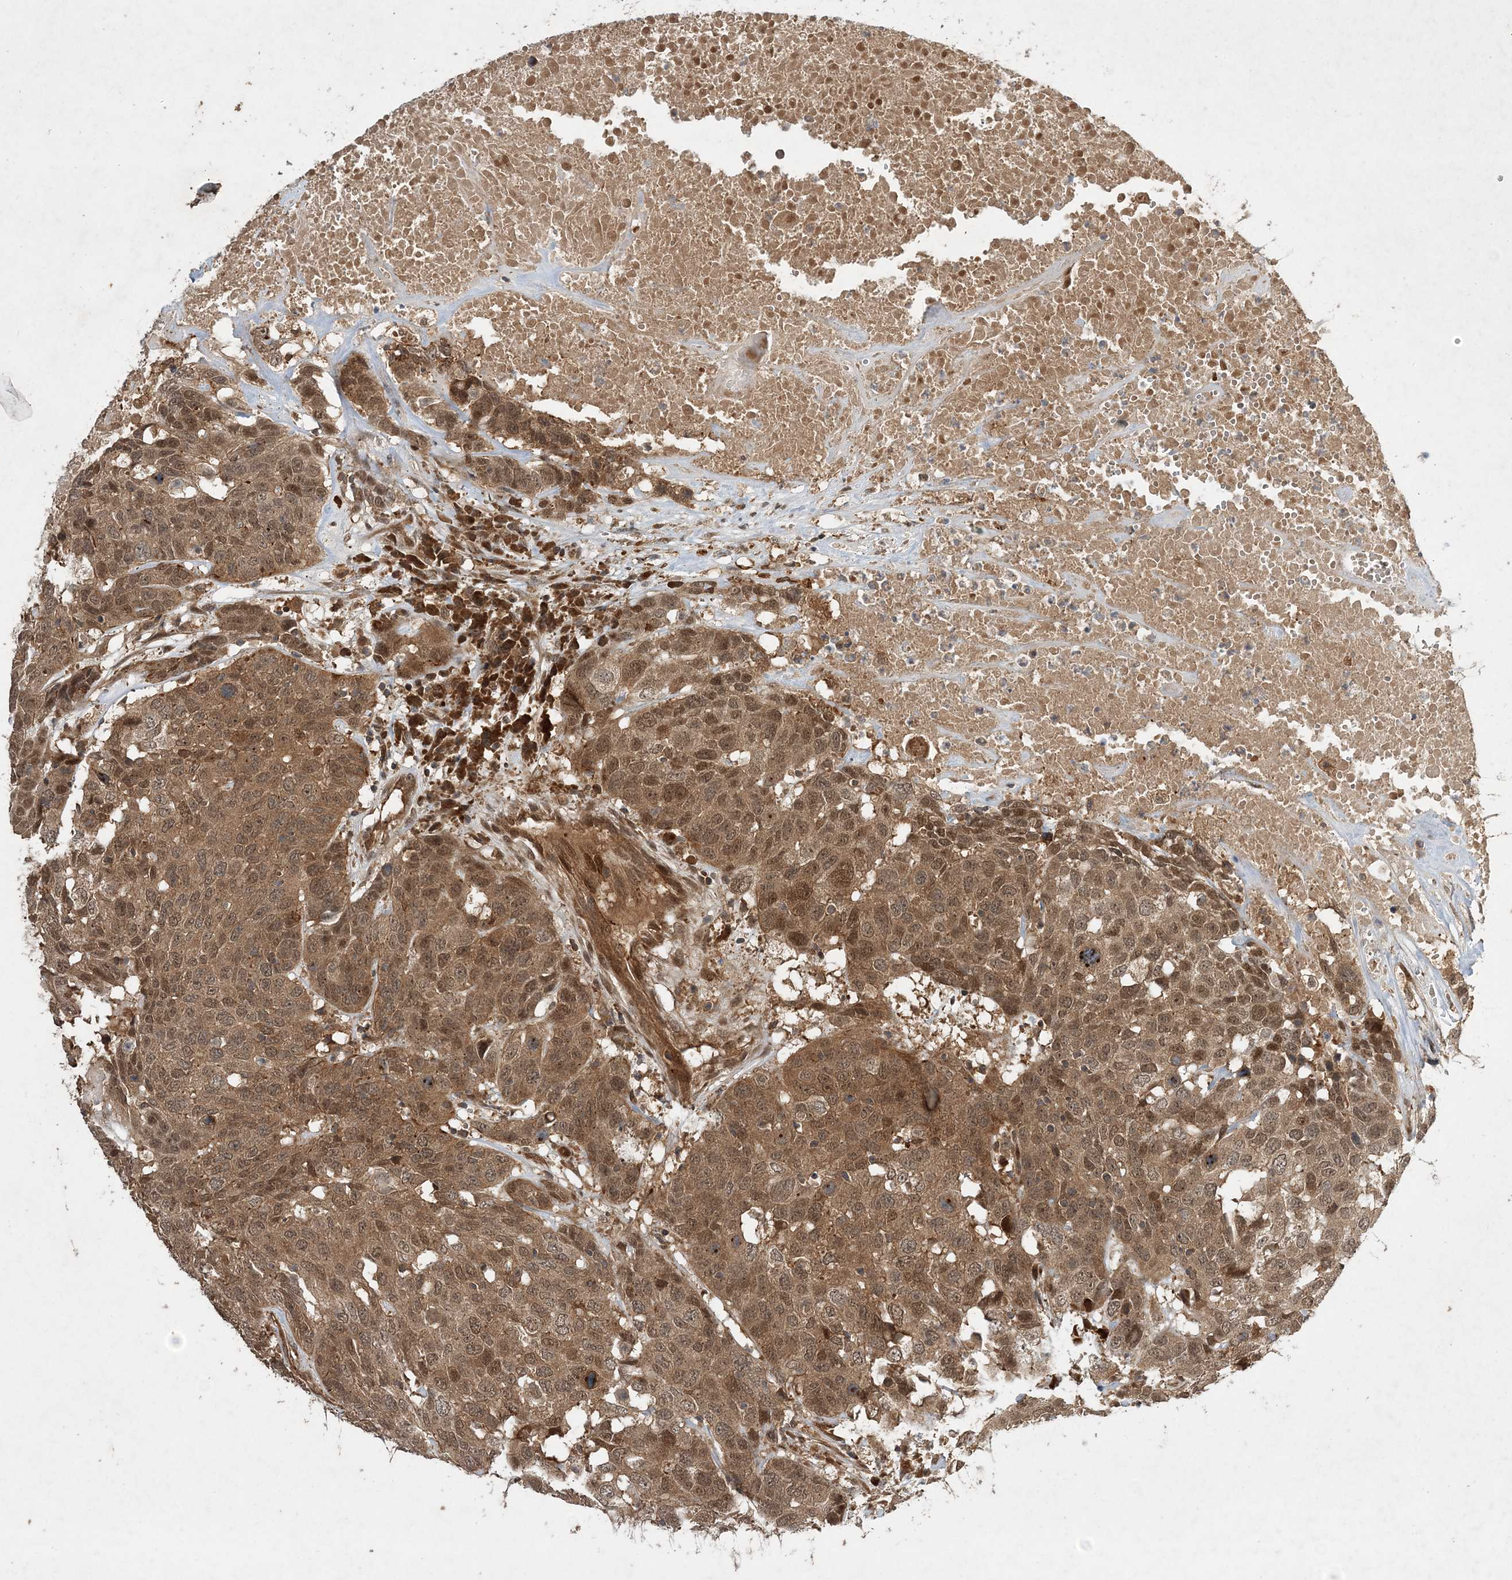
{"staining": {"intensity": "moderate", "quantity": ">75%", "location": "cytoplasmic/membranous,nuclear"}, "tissue": "head and neck cancer", "cell_type": "Tumor cells", "image_type": "cancer", "snomed": [{"axis": "morphology", "description": "Squamous cell carcinoma, NOS"}, {"axis": "topography", "description": "Head-Neck"}], "caption": "Immunohistochemical staining of squamous cell carcinoma (head and neck) demonstrates moderate cytoplasmic/membranous and nuclear protein positivity in approximately >75% of tumor cells.", "gene": "UBTD2", "patient": {"sex": "male", "age": 66}}